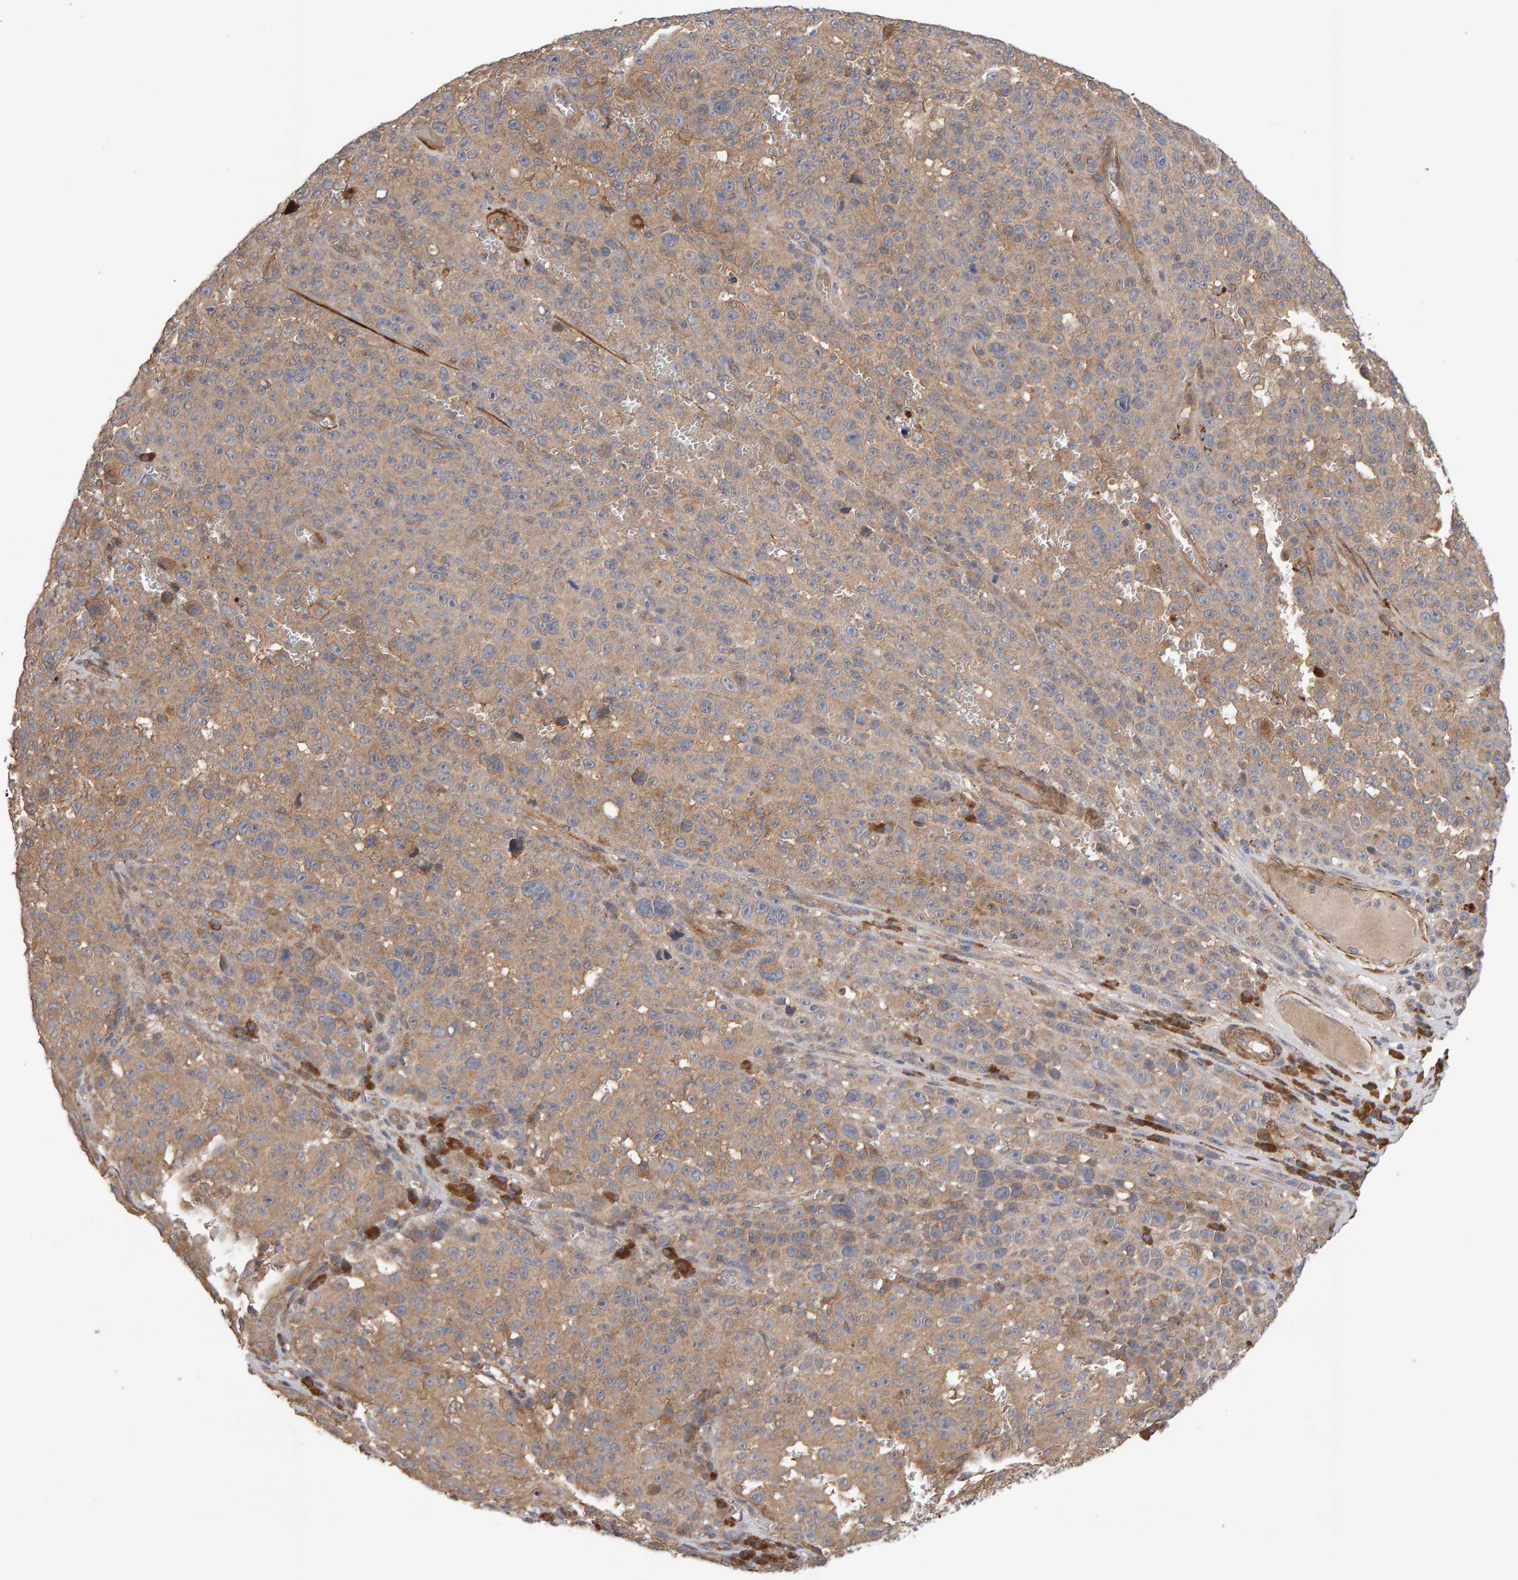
{"staining": {"intensity": "weak", "quantity": ">75%", "location": "cytoplasmic/membranous"}, "tissue": "melanoma", "cell_type": "Tumor cells", "image_type": "cancer", "snomed": [{"axis": "morphology", "description": "Malignant melanoma, NOS"}, {"axis": "topography", "description": "Skin"}], "caption": "IHC (DAB (3,3'-diaminobenzidine)) staining of melanoma demonstrates weak cytoplasmic/membranous protein expression in about >75% of tumor cells. (brown staining indicates protein expression, while blue staining denotes nuclei).", "gene": "RNF19A", "patient": {"sex": "female", "age": 82}}